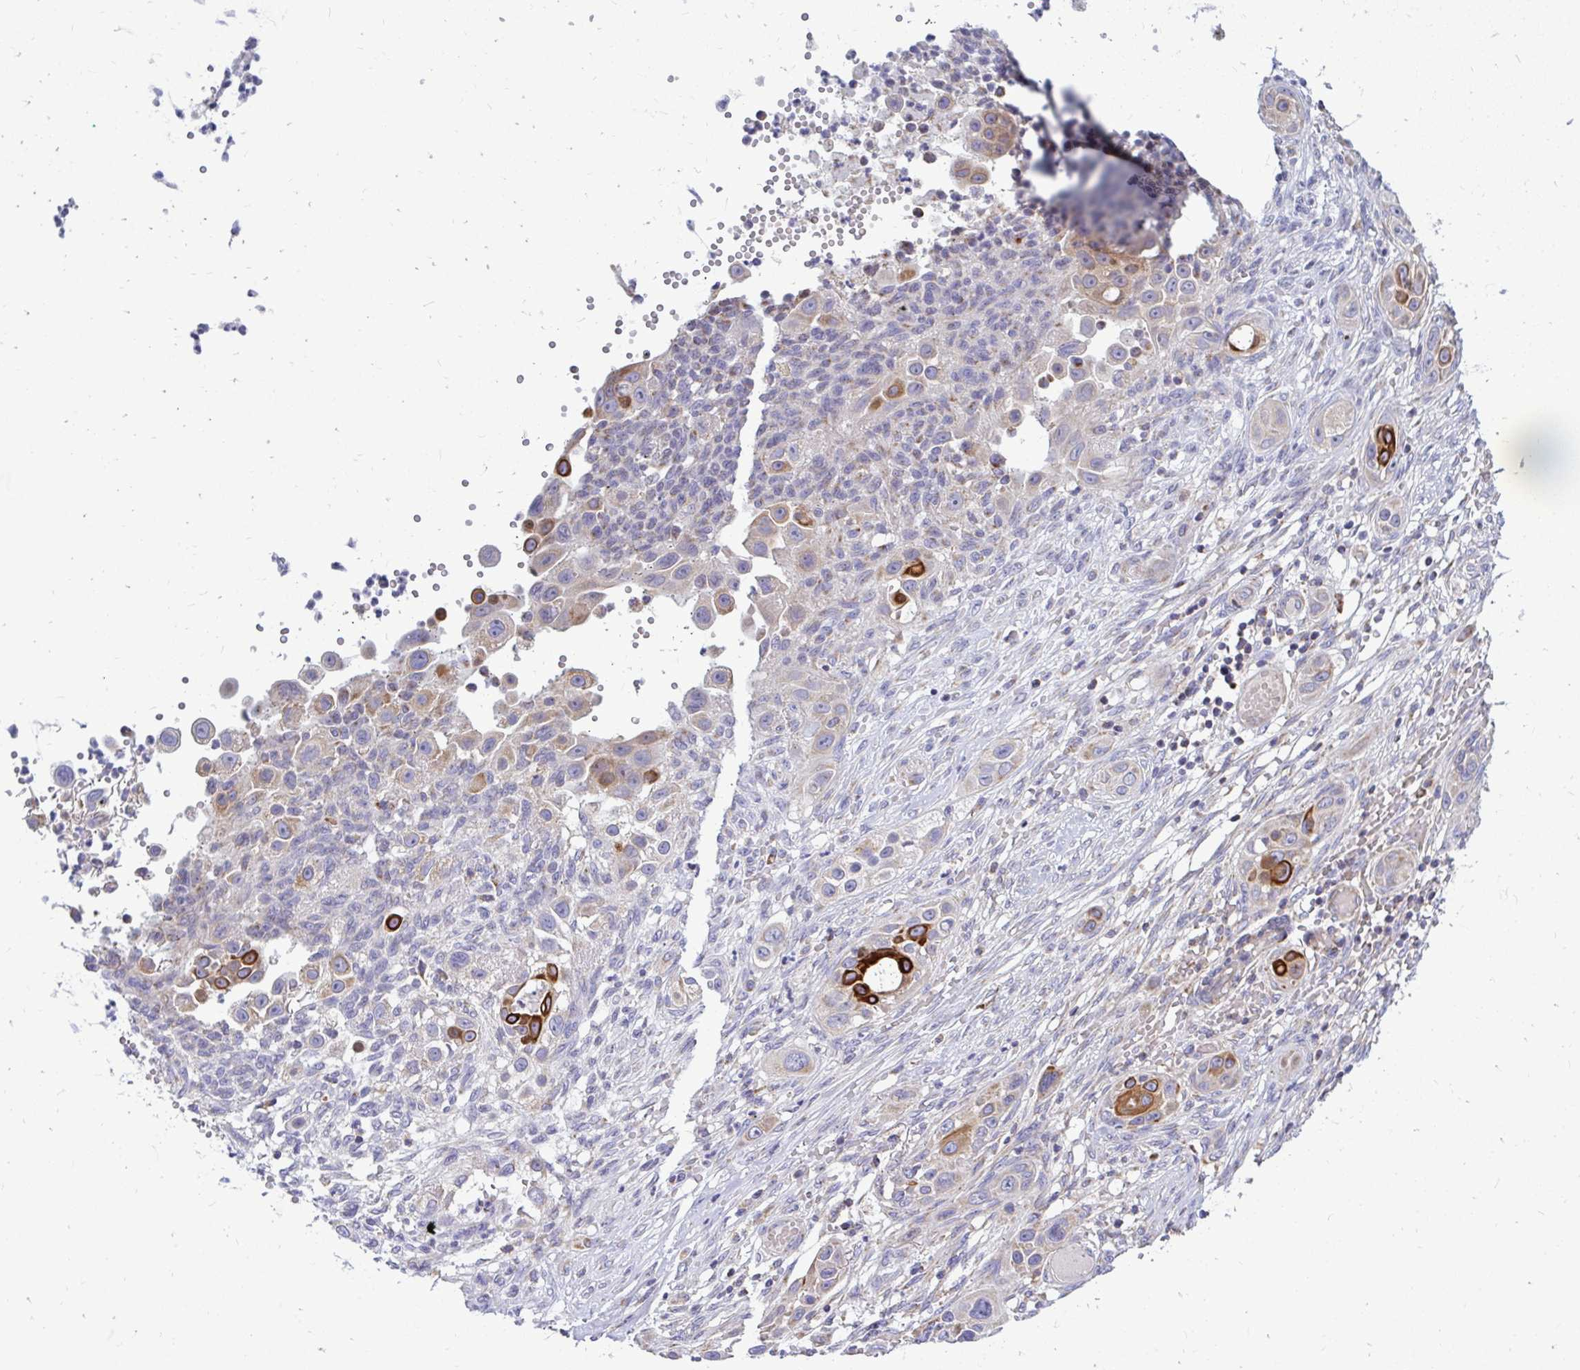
{"staining": {"intensity": "strong", "quantity": "<25%", "location": "cytoplasmic/membranous"}, "tissue": "skin cancer", "cell_type": "Tumor cells", "image_type": "cancer", "snomed": [{"axis": "morphology", "description": "Squamous cell carcinoma, NOS"}, {"axis": "topography", "description": "Skin"}], "caption": "IHC of squamous cell carcinoma (skin) exhibits medium levels of strong cytoplasmic/membranous expression in about <25% of tumor cells.", "gene": "OR10R2", "patient": {"sex": "female", "age": 69}}